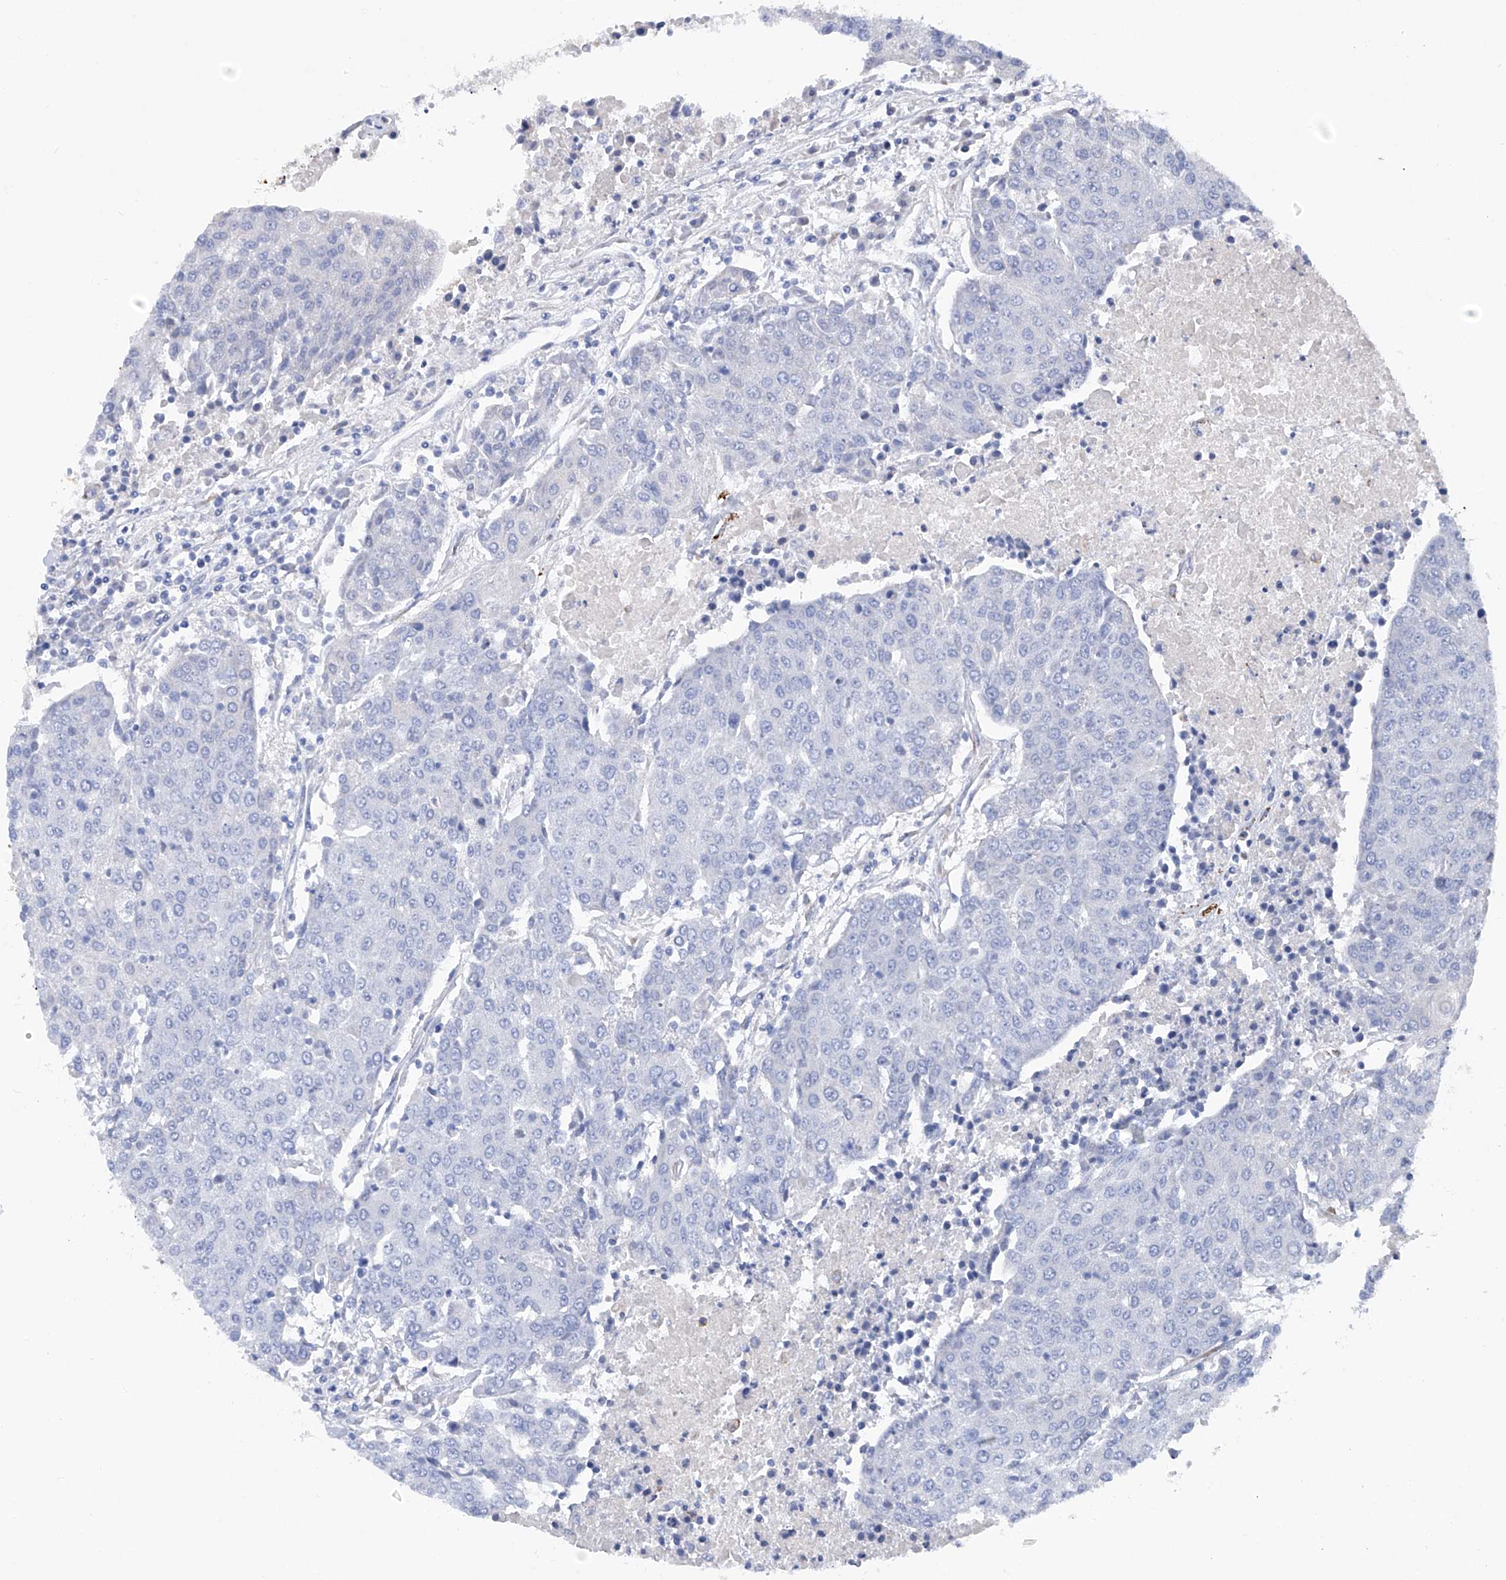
{"staining": {"intensity": "negative", "quantity": "none", "location": "none"}, "tissue": "urothelial cancer", "cell_type": "Tumor cells", "image_type": "cancer", "snomed": [{"axis": "morphology", "description": "Urothelial carcinoma, High grade"}, {"axis": "topography", "description": "Urinary bladder"}], "caption": "Human high-grade urothelial carcinoma stained for a protein using IHC demonstrates no expression in tumor cells.", "gene": "PHF20", "patient": {"sex": "female", "age": 85}}